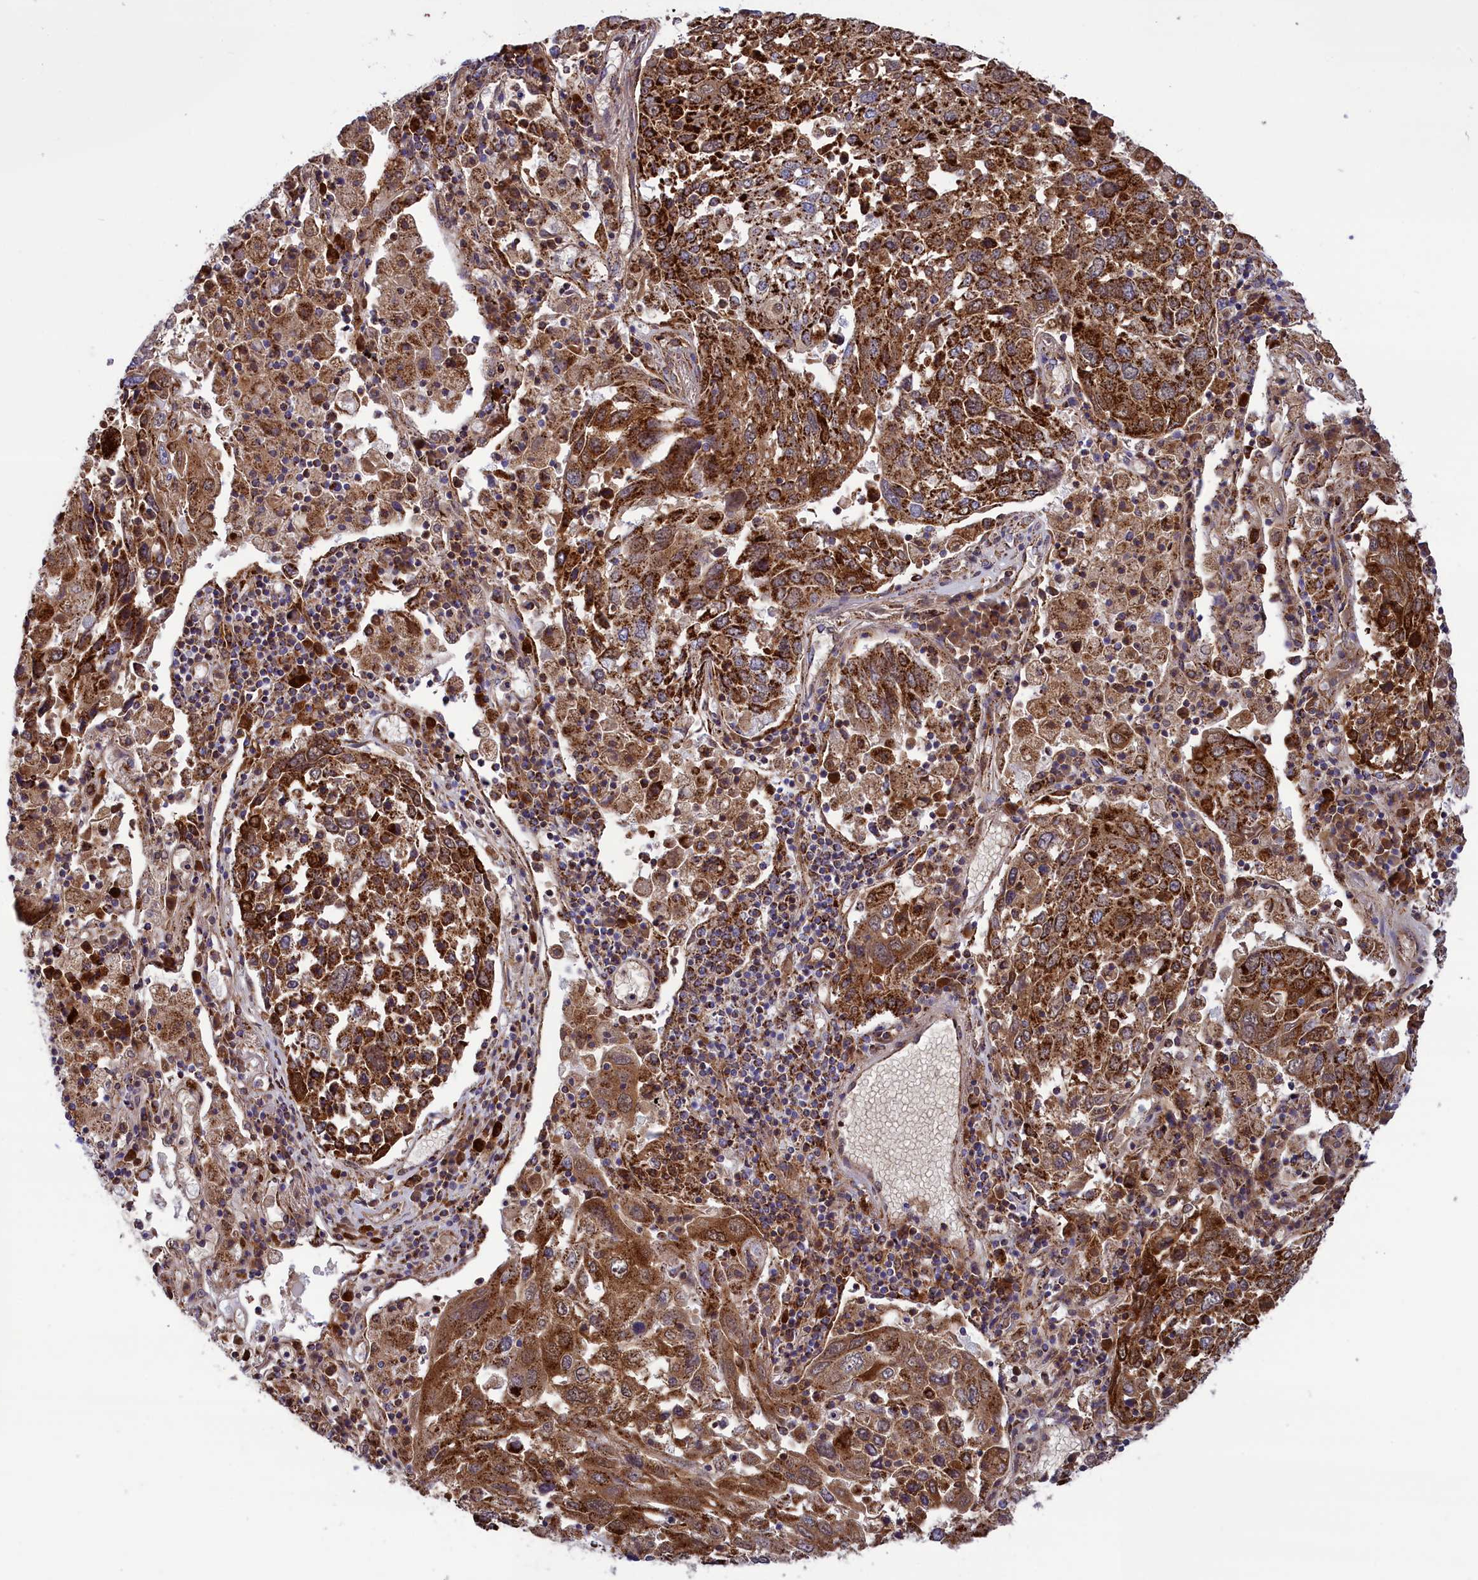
{"staining": {"intensity": "strong", "quantity": ">75%", "location": "cytoplasmic/membranous"}, "tissue": "lung cancer", "cell_type": "Tumor cells", "image_type": "cancer", "snomed": [{"axis": "morphology", "description": "Squamous cell carcinoma, NOS"}, {"axis": "topography", "description": "Lung"}], "caption": "Immunohistochemical staining of lung cancer demonstrates high levels of strong cytoplasmic/membranous staining in about >75% of tumor cells. The staining is performed using DAB (3,3'-diaminobenzidine) brown chromogen to label protein expression. The nuclei are counter-stained blue using hematoxylin.", "gene": "ISOC2", "patient": {"sex": "male", "age": 65}}